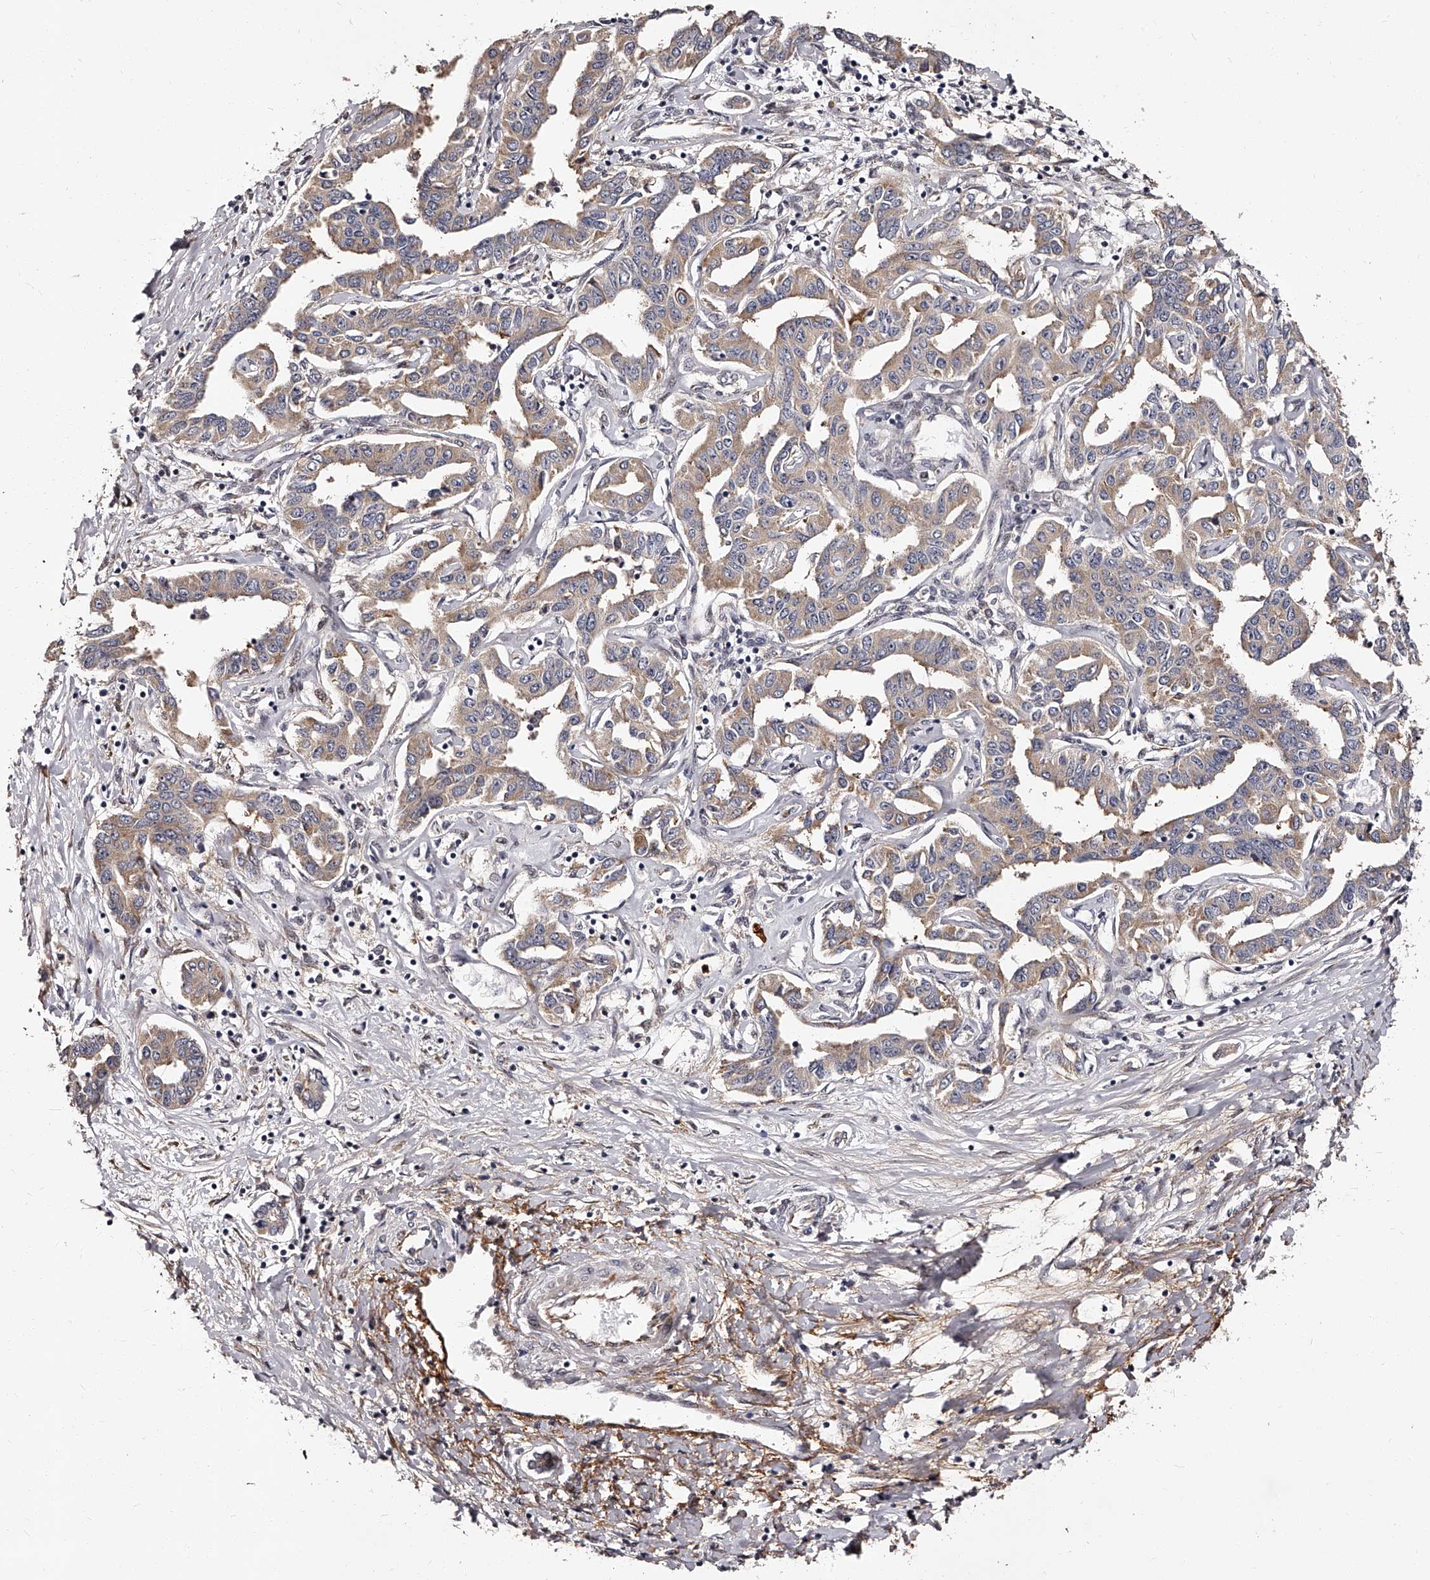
{"staining": {"intensity": "weak", "quantity": "25%-75%", "location": "cytoplasmic/membranous"}, "tissue": "liver cancer", "cell_type": "Tumor cells", "image_type": "cancer", "snomed": [{"axis": "morphology", "description": "Cholangiocarcinoma"}, {"axis": "topography", "description": "Liver"}], "caption": "The immunohistochemical stain highlights weak cytoplasmic/membranous staining in tumor cells of liver cholangiocarcinoma tissue.", "gene": "RSC1A1", "patient": {"sex": "male", "age": 59}}